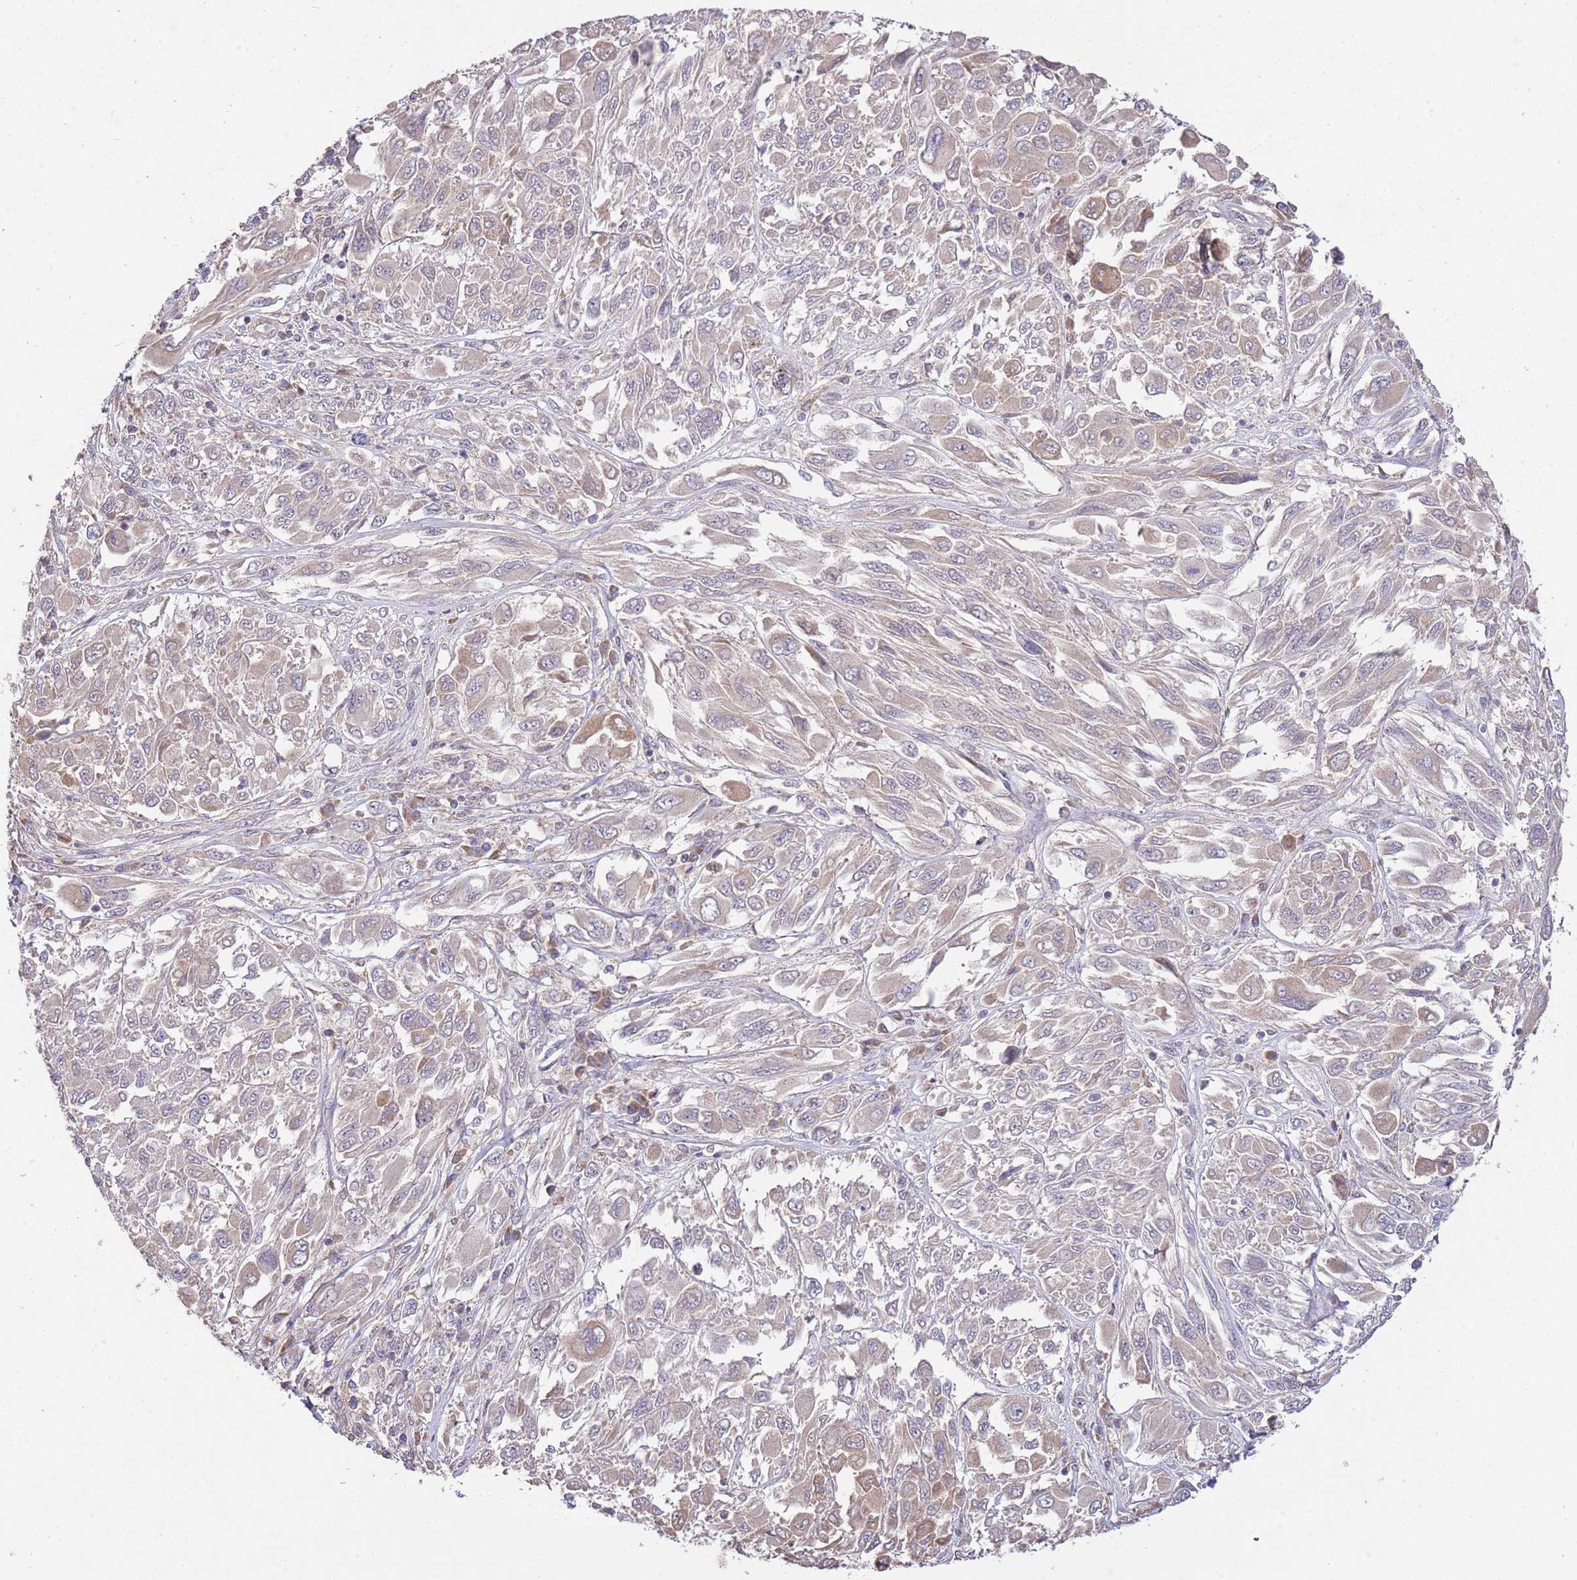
{"staining": {"intensity": "negative", "quantity": "none", "location": "none"}, "tissue": "melanoma", "cell_type": "Tumor cells", "image_type": "cancer", "snomed": [{"axis": "morphology", "description": "Malignant melanoma, NOS"}, {"axis": "topography", "description": "Skin"}], "caption": "High magnification brightfield microscopy of malignant melanoma stained with DAB (3,3'-diaminobenzidine) (brown) and counterstained with hematoxylin (blue): tumor cells show no significant positivity.", "gene": "IVD", "patient": {"sex": "female", "age": 91}}